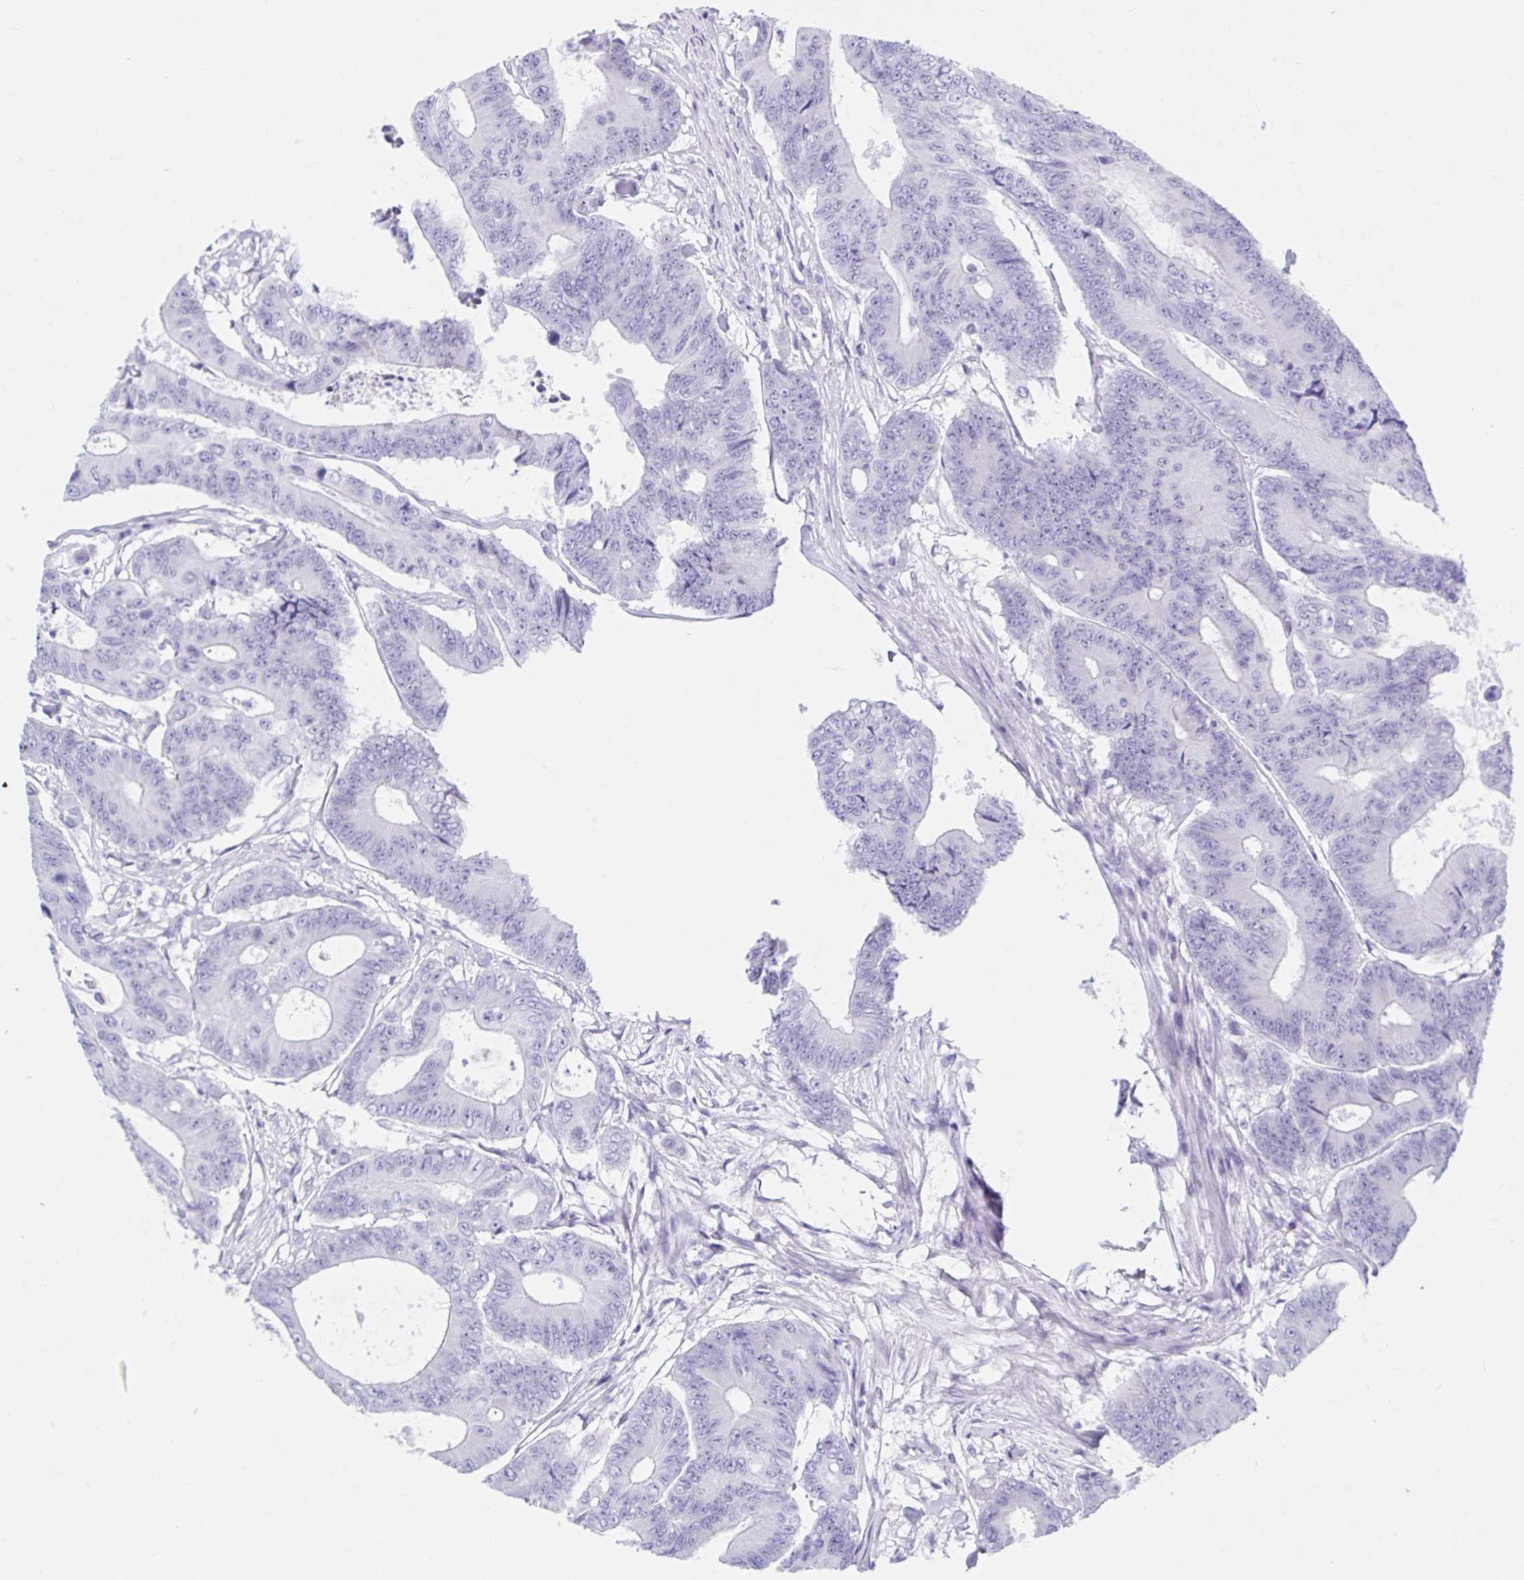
{"staining": {"intensity": "negative", "quantity": "none", "location": "none"}, "tissue": "colorectal cancer", "cell_type": "Tumor cells", "image_type": "cancer", "snomed": [{"axis": "morphology", "description": "Adenocarcinoma, NOS"}, {"axis": "topography", "description": "Colon"}], "caption": "Tumor cells are negative for brown protein staining in colorectal adenocarcinoma.", "gene": "DPEP3", "patient": {"sex": "female", "age": 48}}